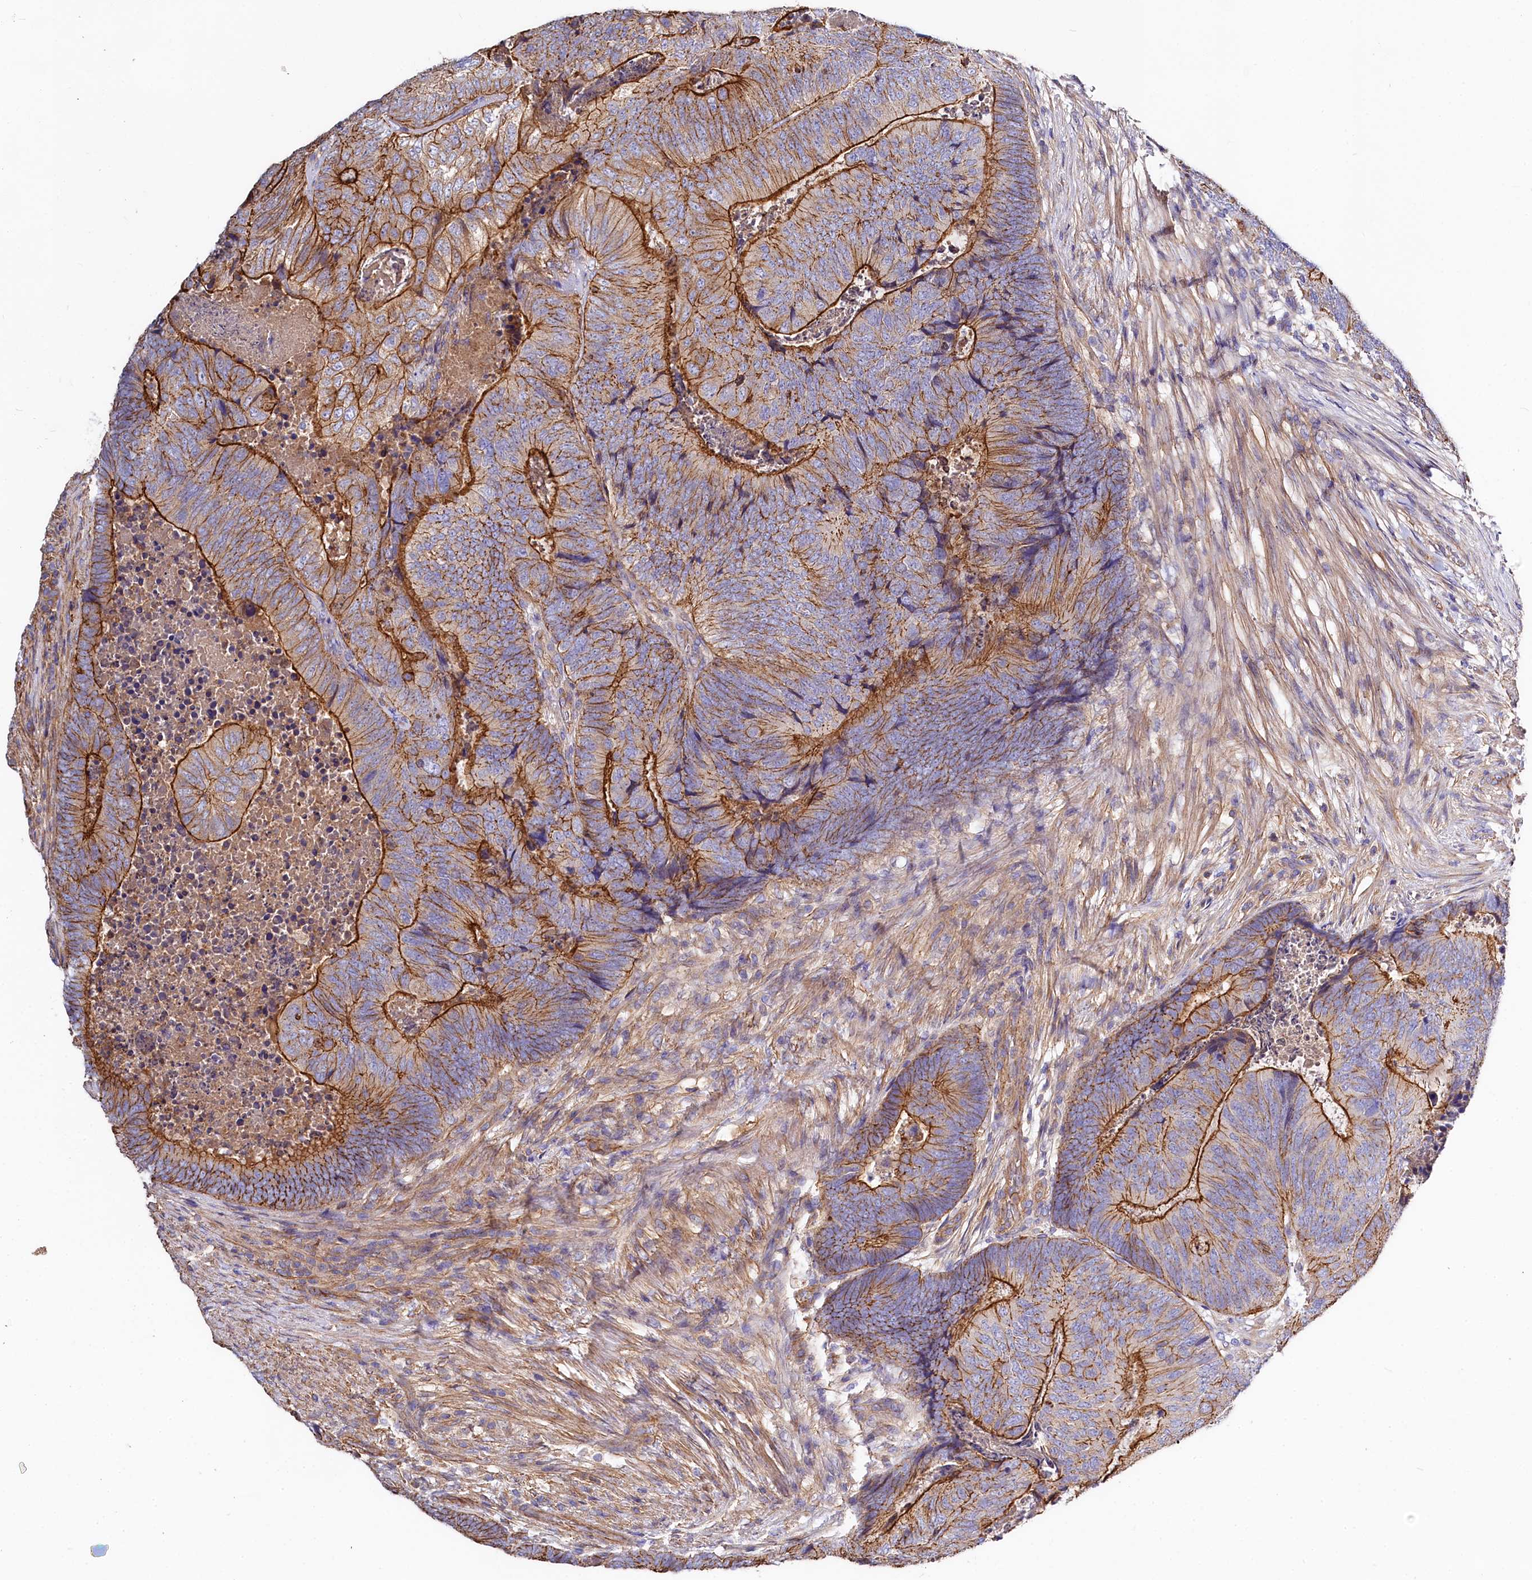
{"staining": {"intensity": "moderate", "quantity": ">75%", "location": "cytoplasmic/membranous"}, "tissue": "colorectal cancer", "cell_type": "Tumor cells", "image_type": "cancer", "snomed": [{"axis": "morphology", "description": "Adenocarcinoma, NOS"}, {"axis": "topography", "description": "Colon"}], "caption": "Colorectal cancer was stained to show a protein in brown. There is medium levels of moderate cytoplasmic/membranous expression in about >75% of tumor cells.", "gene": "FCHSD2", "patient": {"sex": "female", "age": 67}}